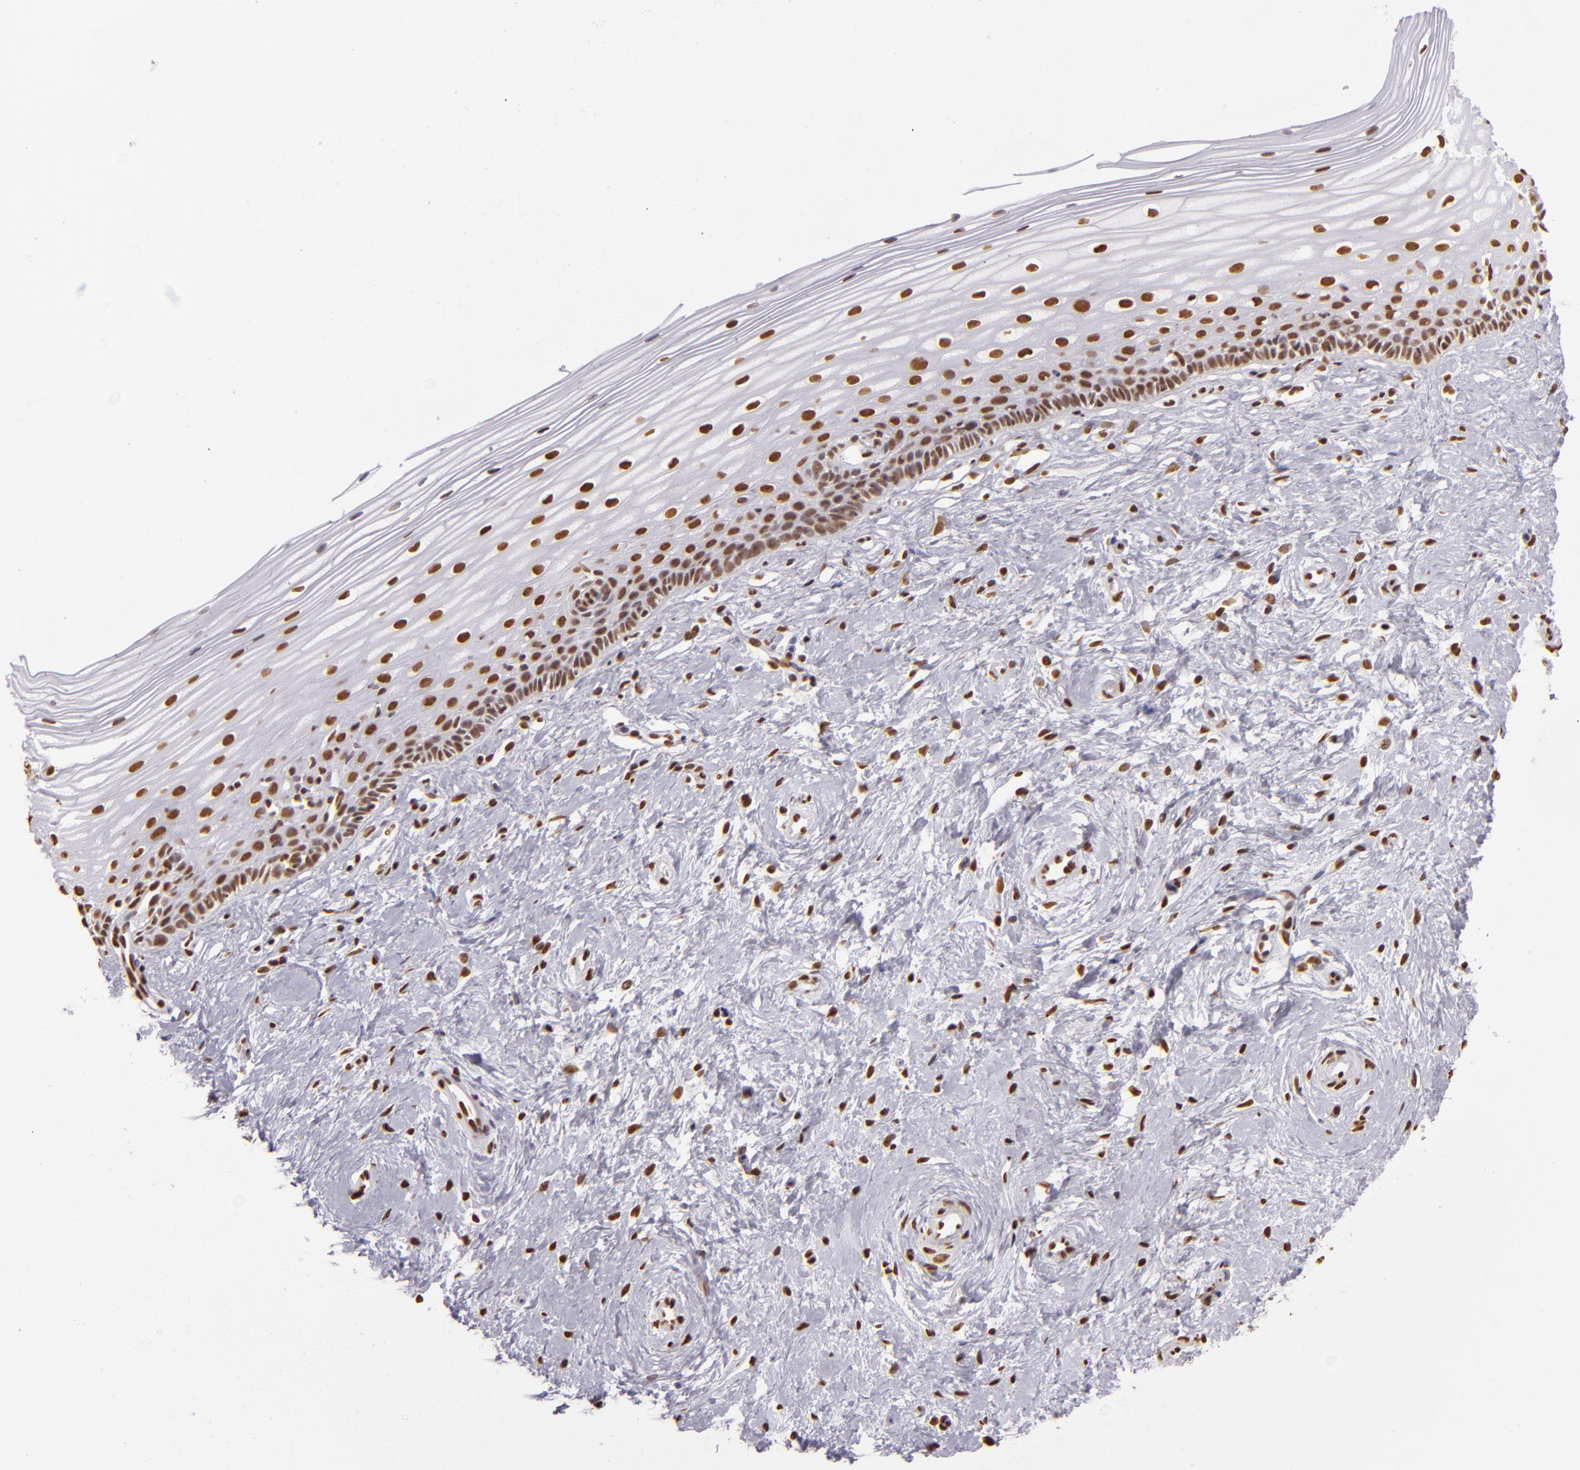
{"staining": {"intensity": "moderate", "quantity": ">75%", "location": "nuclear"}, "tissue": "cervix", "cell_type": "Glandular cells", "image_type": "normal", "snomed": [{"axis": "morphology", "description": "Normal tissue, NOS"}, {"axis": "topography", "description": "Cervix"}], "caption": "Cervix stained for a protein reveals moderate nuclear positivity in glandular cells.", "gene": "PAPOLA", "patient": {"sex": "female", "age": 40}}